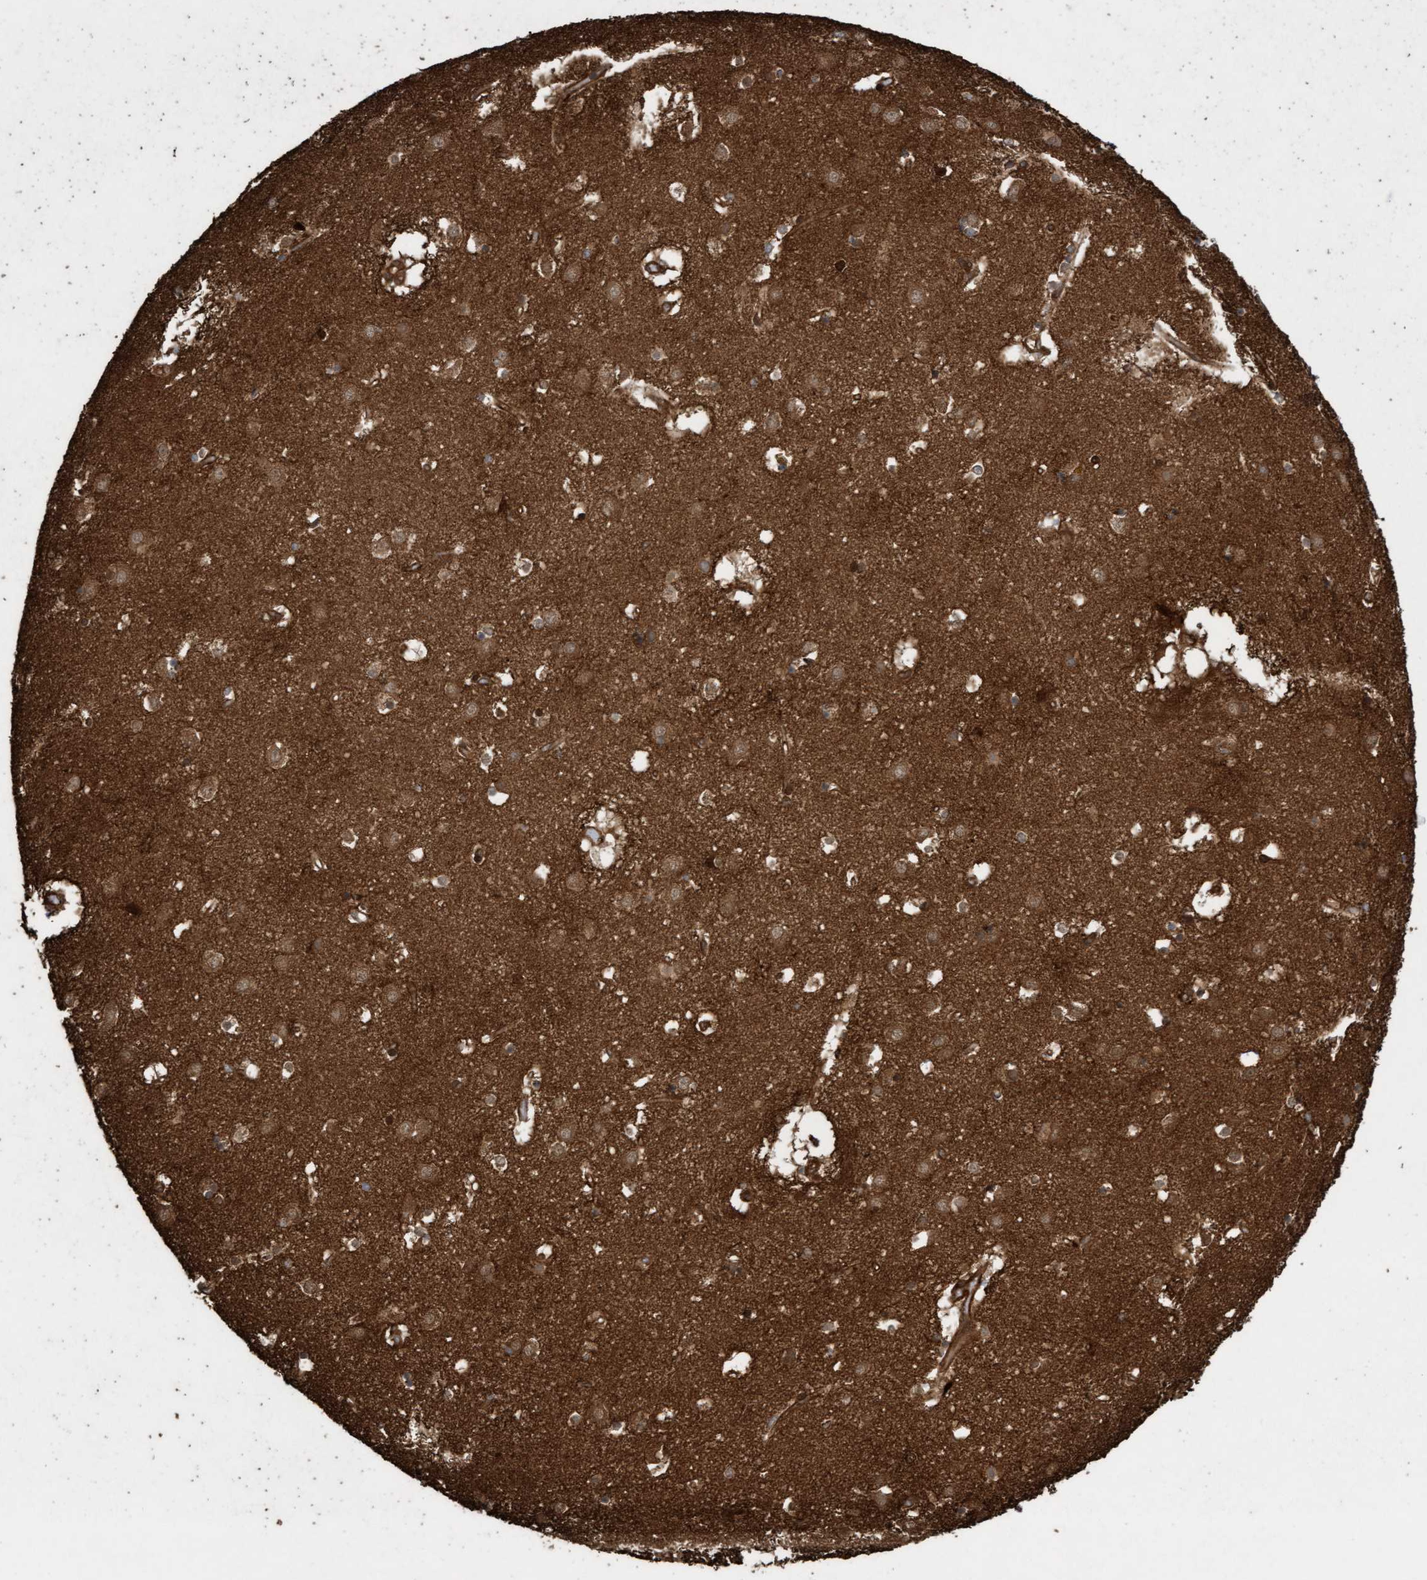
{"staining": {"intensity": "weak", "quantity": "25%-75%", "location": "cytoplasmic/membranous"}, "tissue": "caudate", "cell_type": "Glial cells", "image_type": "normal", "snomed": [{"axis": "morphology", "description": "Normal tissue, NOS"}, {"axis": "topography", "description": "Lateral ventricle wall"}], "caption": "DAB immunohistochemical staining of benign caudate shows weak cytoplasmic/membranous protein staining in approximately 25%-75% of glial cells.", "gene": "CDC42EP4", "patient": {"sex": "male", "age": 70}}